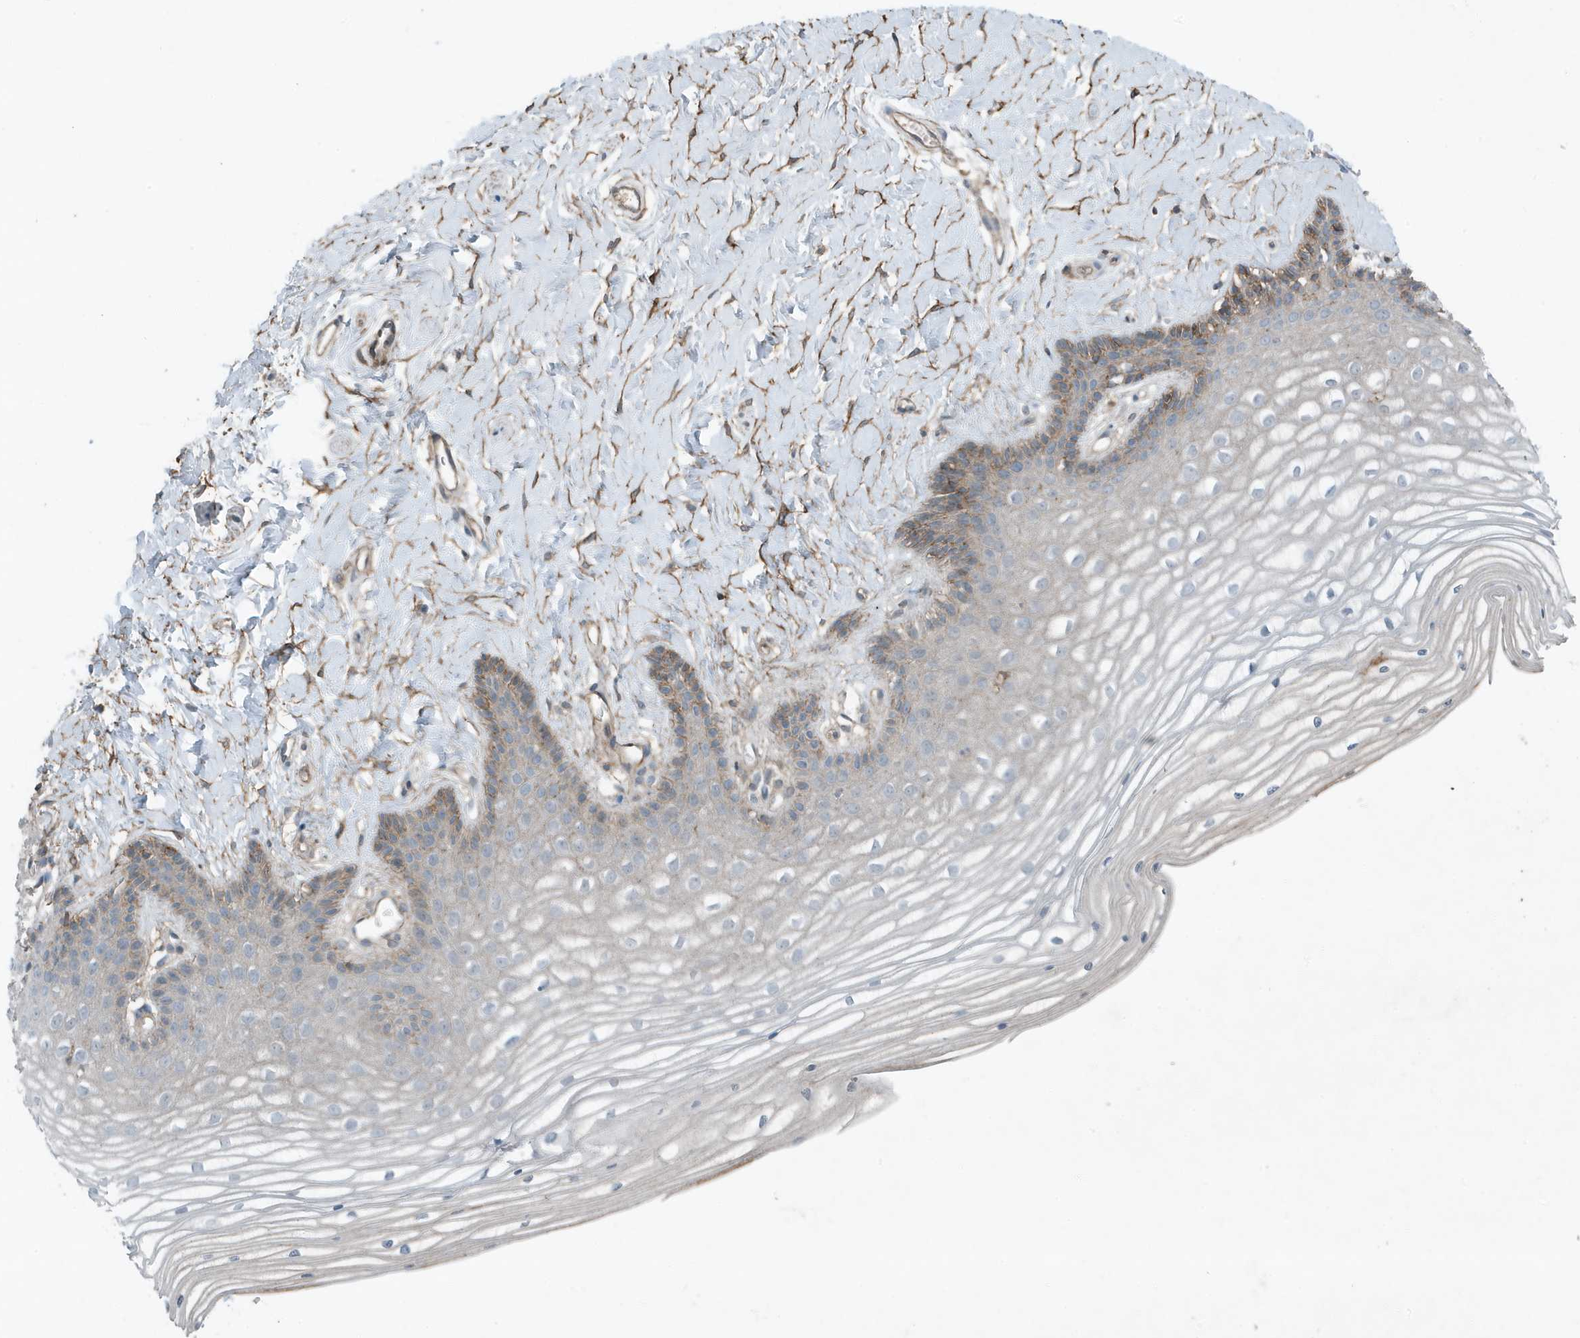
{"staining": {"intensity": "moderate", "quantity": "<25%", "location": "cytoplasmic/membranous"}, "tissue": "vagina", "cell_type": "Squamous epithelial cells", "image_type": "normal", "snomed": [{"axis": "morphology", "description": "Normal tissue, NOS"}, {"axis": "topography", "description": "Vagina"}, {"axis": "topography", "description": "Cervix"}], "caption": "High-power microscopy captured an immunohistochemistry (IHC) histopathology image of benign vagina, revealing moderate cytoplasmic/membranous positivity in about <25% of squamous epithelial cells. The protein is stained brown, and the nuclei are stained in blue (DAB IHC with brightfield microscopy, high magnification).", "gene": "DAPP1", "patient": {"sex": "female", "age": 40}}